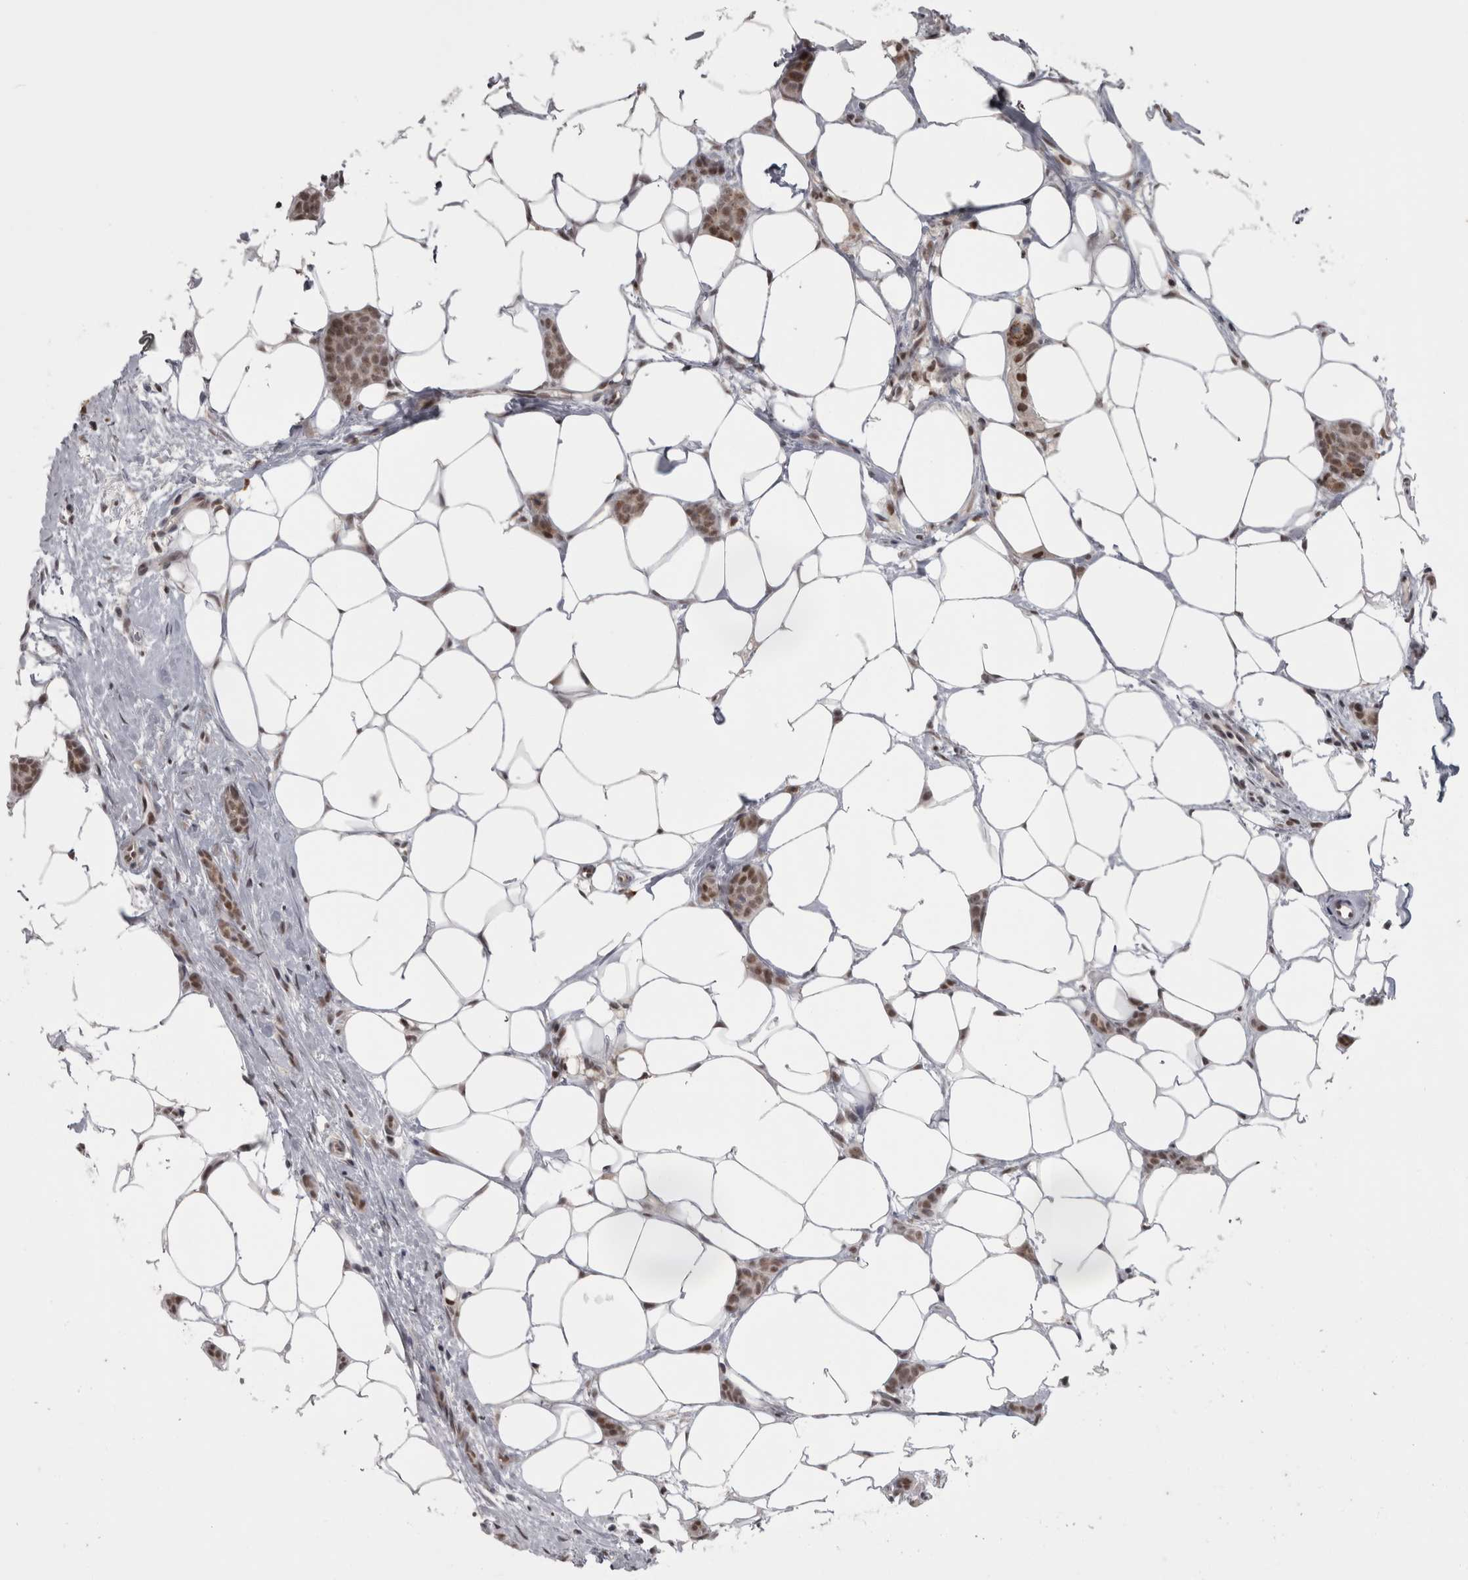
{"staining": {"intensity": "moderate", "quantity": ">75%", "location": "nuclear"}, "tissue": "breast cancer", "cell_type": "Tumor cells", "image_type": "cancer", "snomed": [{"axis": "morphology", "description": "Lobular carcinoma"}, {"axis": "topography", "description": "Skin"}, {"axis": "topography", "description": "Breast"}], "caption": "Breast cancer stained with DAB immunohistochemistry (IHC) displays medium levels of moderate nuclear staining in about >75% of tumor cells. (Brightfield microscopy of DAB IHC at high magnification).", "gene": "MICU3", "patient": {"sex": "female", "age": 46}}